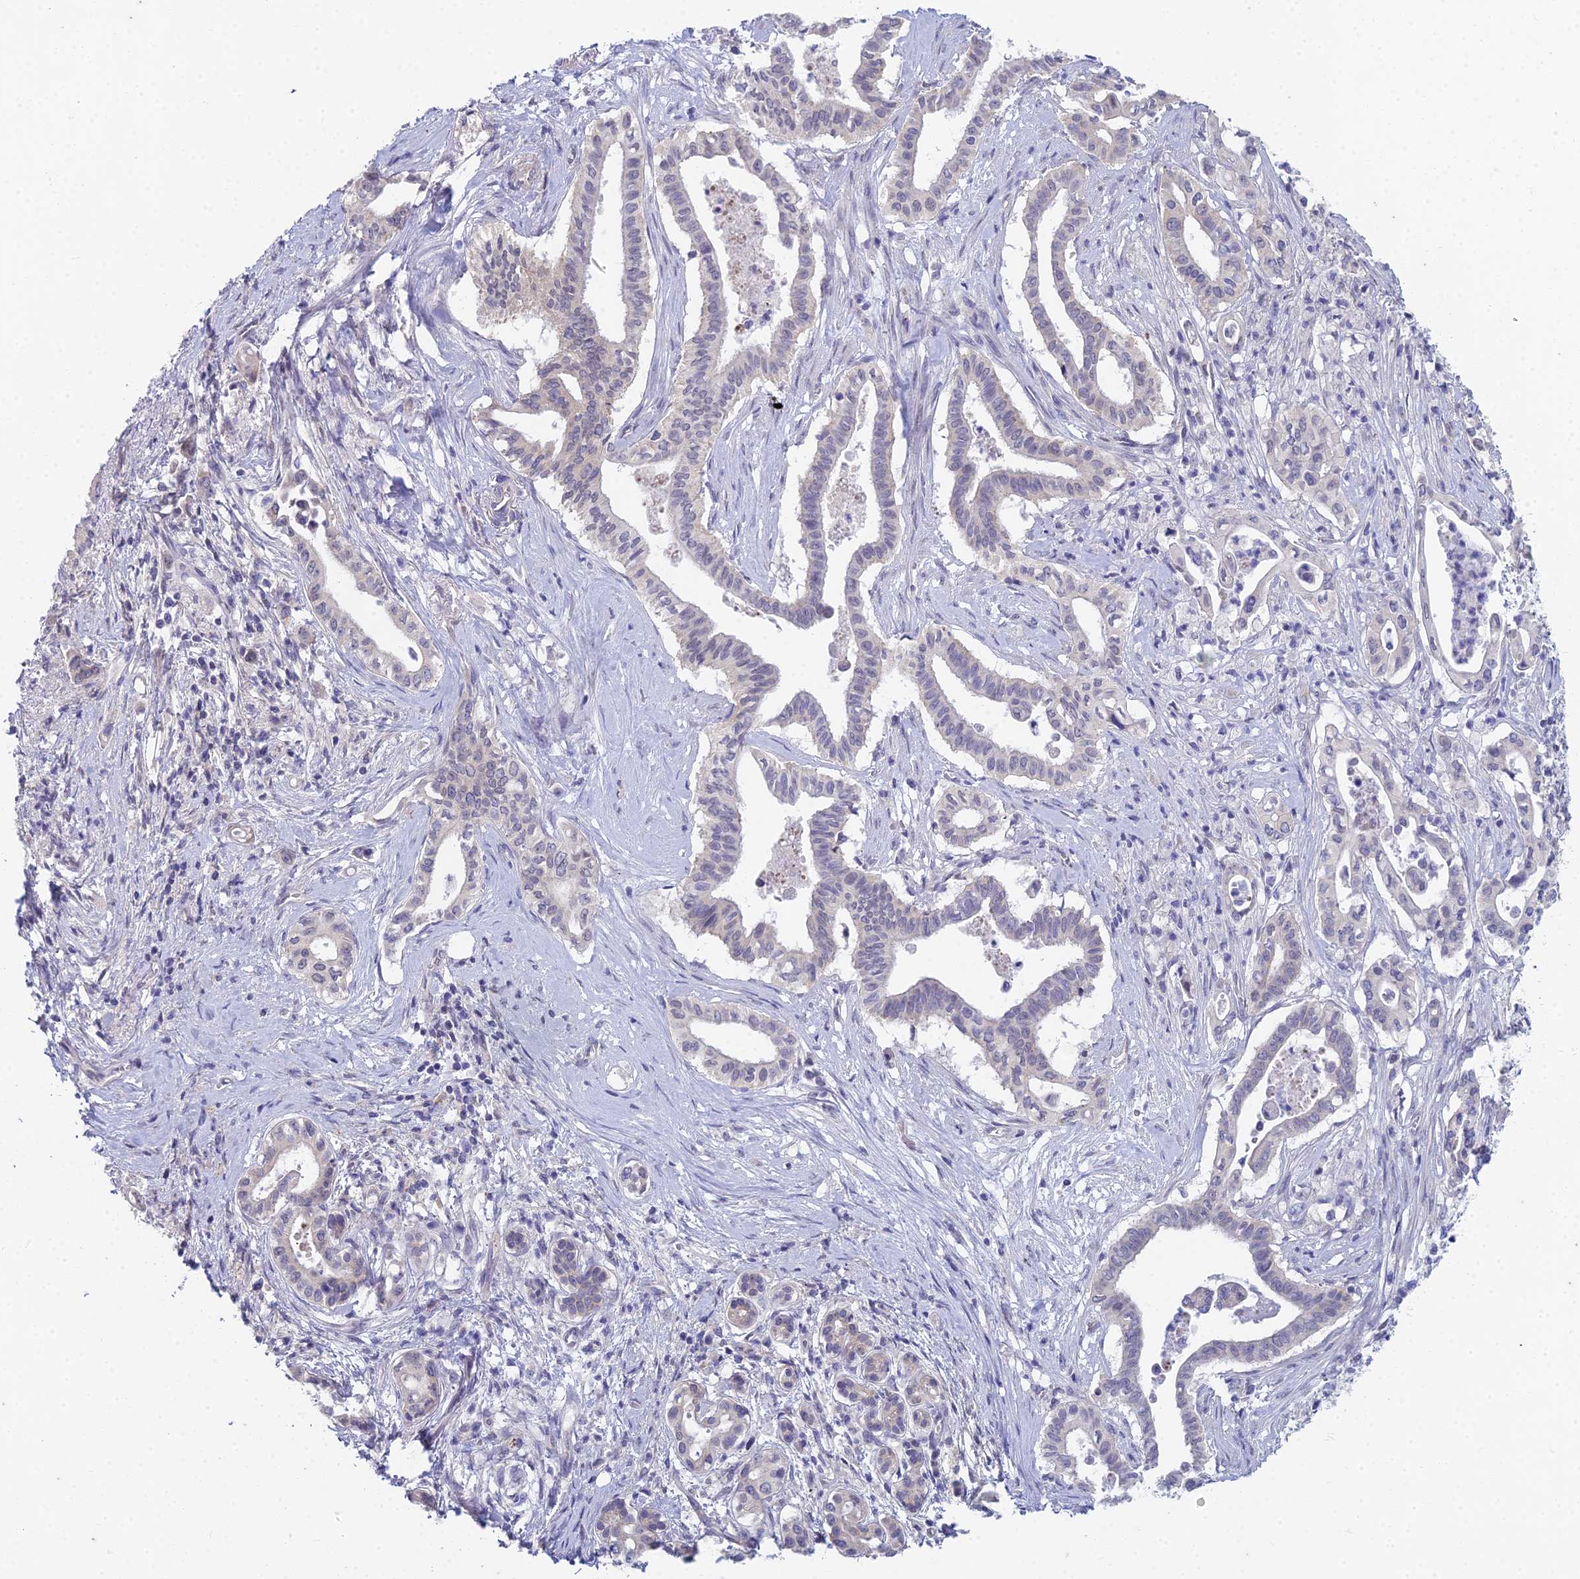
{"staining": {"intensity": "weak", "quantity": "<25%", "location": "cytoplasmic/membranous,nuclear"}, "tissue": "pancreatic cancer", "cell_type": "Tumor cells", "image_type": "cancer", "snomed": [{"axis": "morphology", "description": "Adenocarcinoma, NOS"}, {"axis": "topography", "description": "Pancreas"}], "caption": "Tumor cells are negative for brown protein staining in pancreatic cancer (adenocarcinoma).", "gene": "EEF2KMT", "patient": {"sex": "female", "age": 77}}